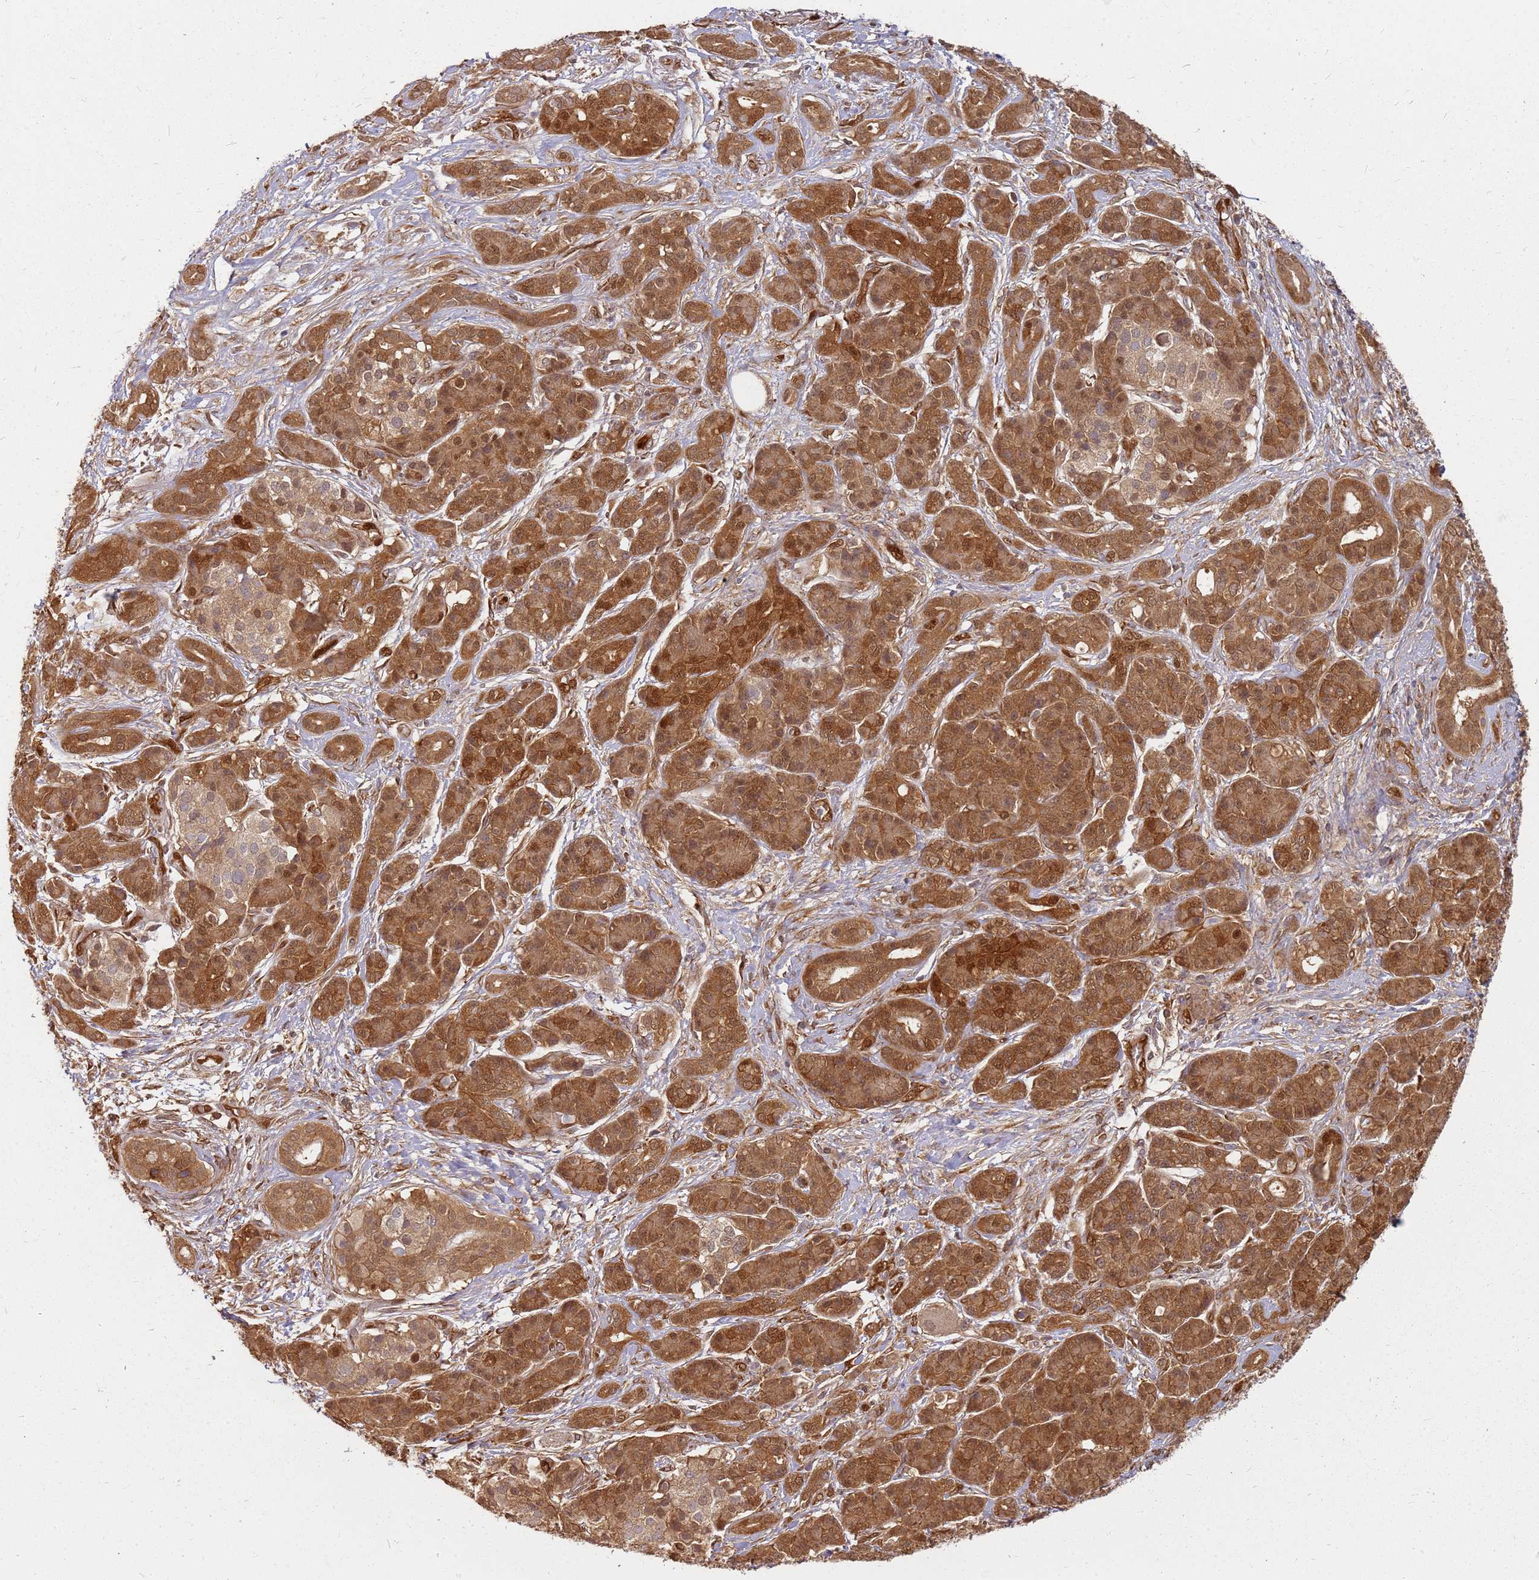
{"staining": {"intensity": "strong", "quantity": ">75%", "location": "cytoplasmic/membranous,nuclear"}, "tissue": "pancreatic cancer", "cell_type": "Tumor cells", "image_type": "cancer", "snomed": [{"axis": "morphology", "description": "Adenocarcinoma, NOS"}, {"axis": "topography", "description": "Pancreas"}], "caption": "Pancreatic cancer tissue exhibits strong cytoplasmic/membranous and nuclear expression in approximately >75% of tumor cells, visualized by immunohistochemistry.", "gene": "NUDT14", "patient": {"sex": "male", "age": 57}}